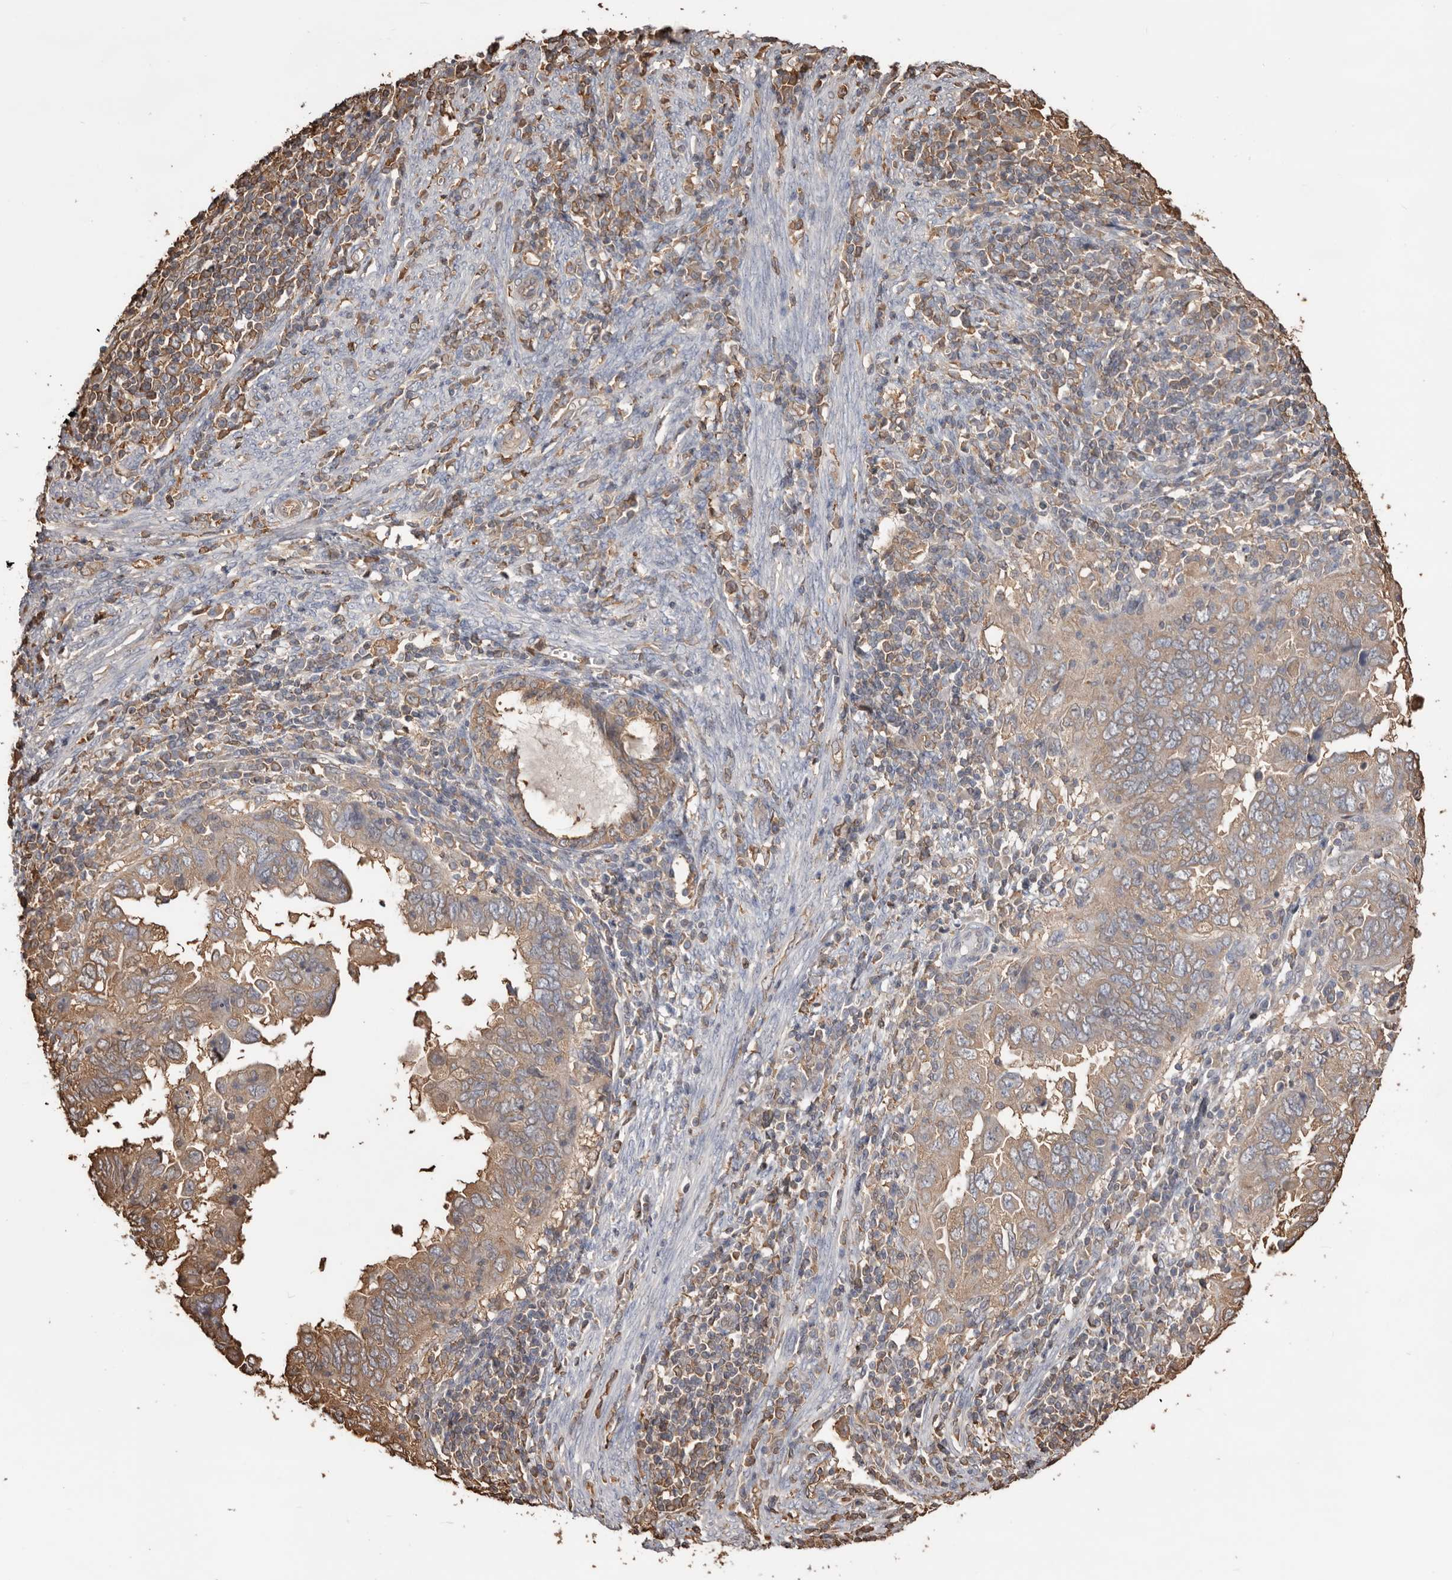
{"staining": {"intensity": "moderate", "quantity": ">75%", "location": "cytoplasmic/membranous"}, "tissue": "endometrial cancer", "cell_type": "Tumor cells", "image_type": "cancer", "snomed": [{"axis": "morphology", "description": "Adenocarcinoma, NOS"}, {"axis": "topography", "description": "Uterus"}], "caption": "Endometrial adenocarcinoma was stained to show a protein in brown. There is medium levels of moderate cytoplasmic/membranous expression in approximately >75% of tumor cells.", "gene": "PKM", "patient": {"sex": "female", "age": 77}}